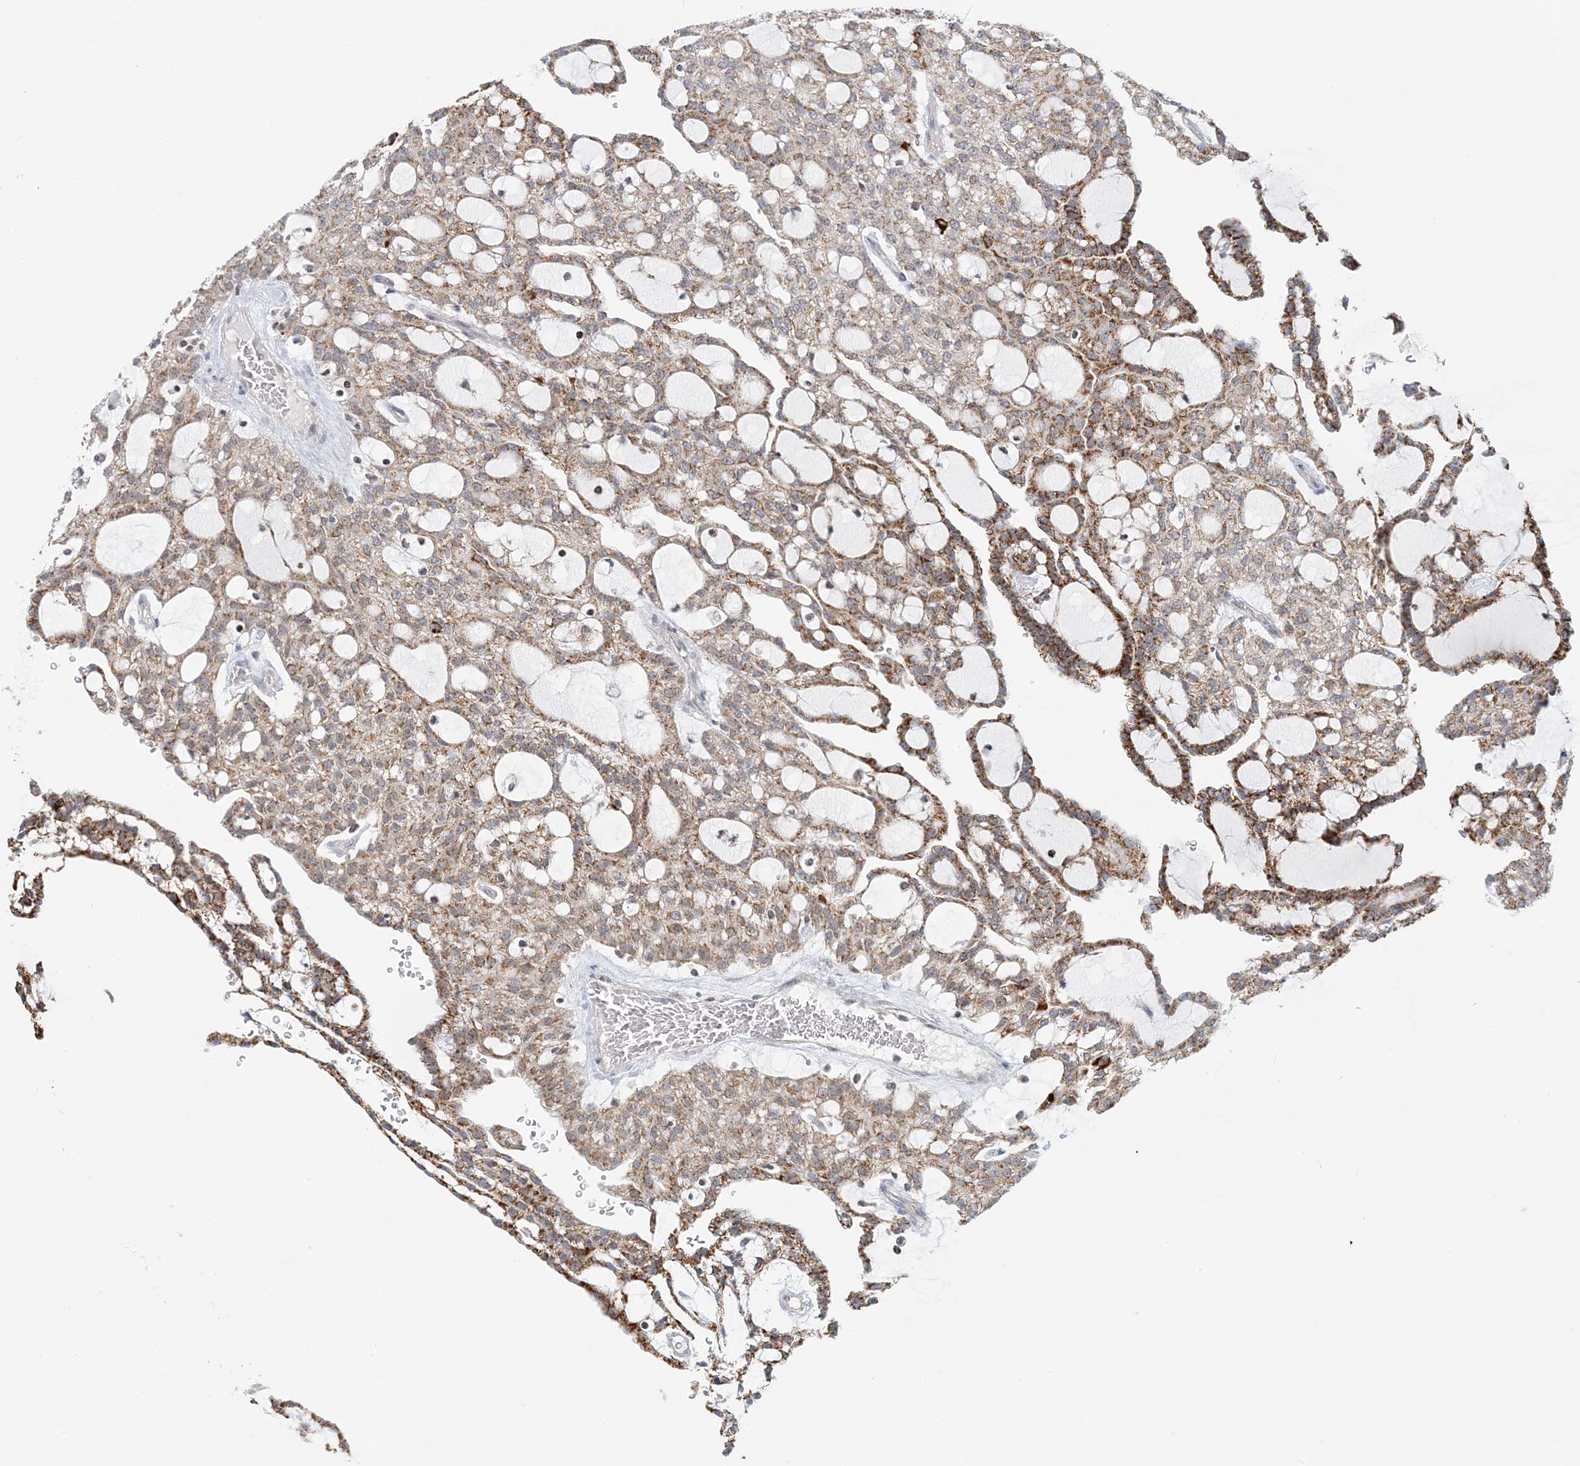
{"staining": {"intensity": "moderate", "quantity": ">75%", "location": "cytoplasmic/membranous"}, "tissue": "renal cancer", "cell_type": "Tumor cells", "image_type": "cancer", "snomed": [{"axis": "morphology", "description": "Adenocarcinoma, NOS"}, {"axis": "topography", "description": "Kidney"}], "caption": "Immunohistochemical staining of human adenocarcinoma (renal) exhibits medium levels of moderate cytoplasmic/membranous protein positivity in about >75% of tumor cells. (Brightfield microscopy of DAB IHC at high magnification).", "gene": "BDH1", "patient": {"sex": "male", "age": 63}}